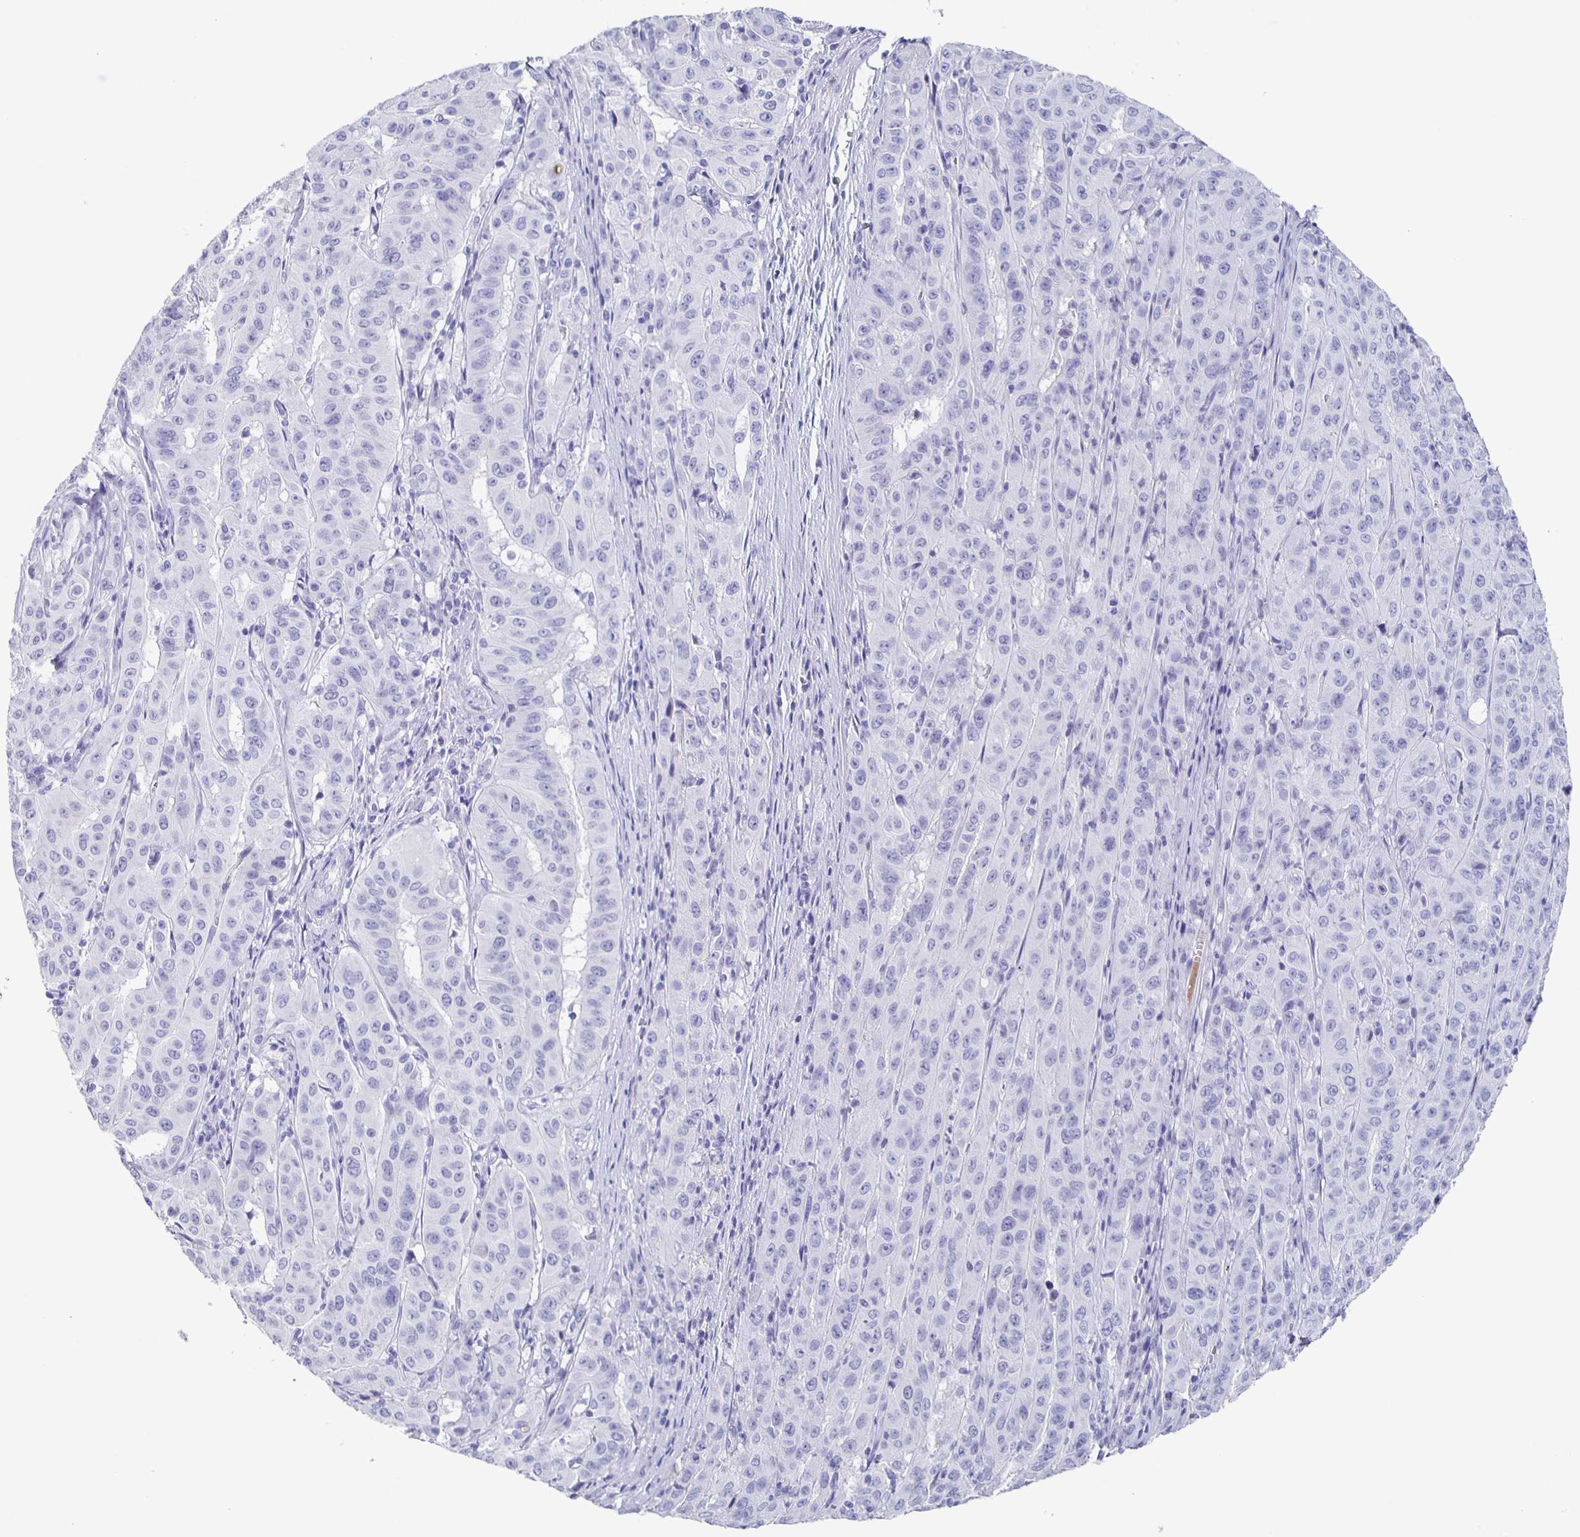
{"staining": {"intensity": "negative", "quantity": "none", "location": "none"}, "tissue": "pancreatic cancer", "cell_type": "Tumor cells", "image_type": "cancer", "snomed": [{"axis": "morphology", "description": "Adenocarcinoma, NOS"}, {"axis": "topography", "description": "Pancreas"}], "caption": "The image exhibits no significant positivity in tumor cells of pancreatic cancer. The staining was performed using DAB (3,3'-diaminobenzidine) to visualize the protein expression in brown, while the nuclei were stained in blue with hematoxylin (Magnification: 20x).", "gene": "FGA", "patient": {"sex": "male", "age": 63}}